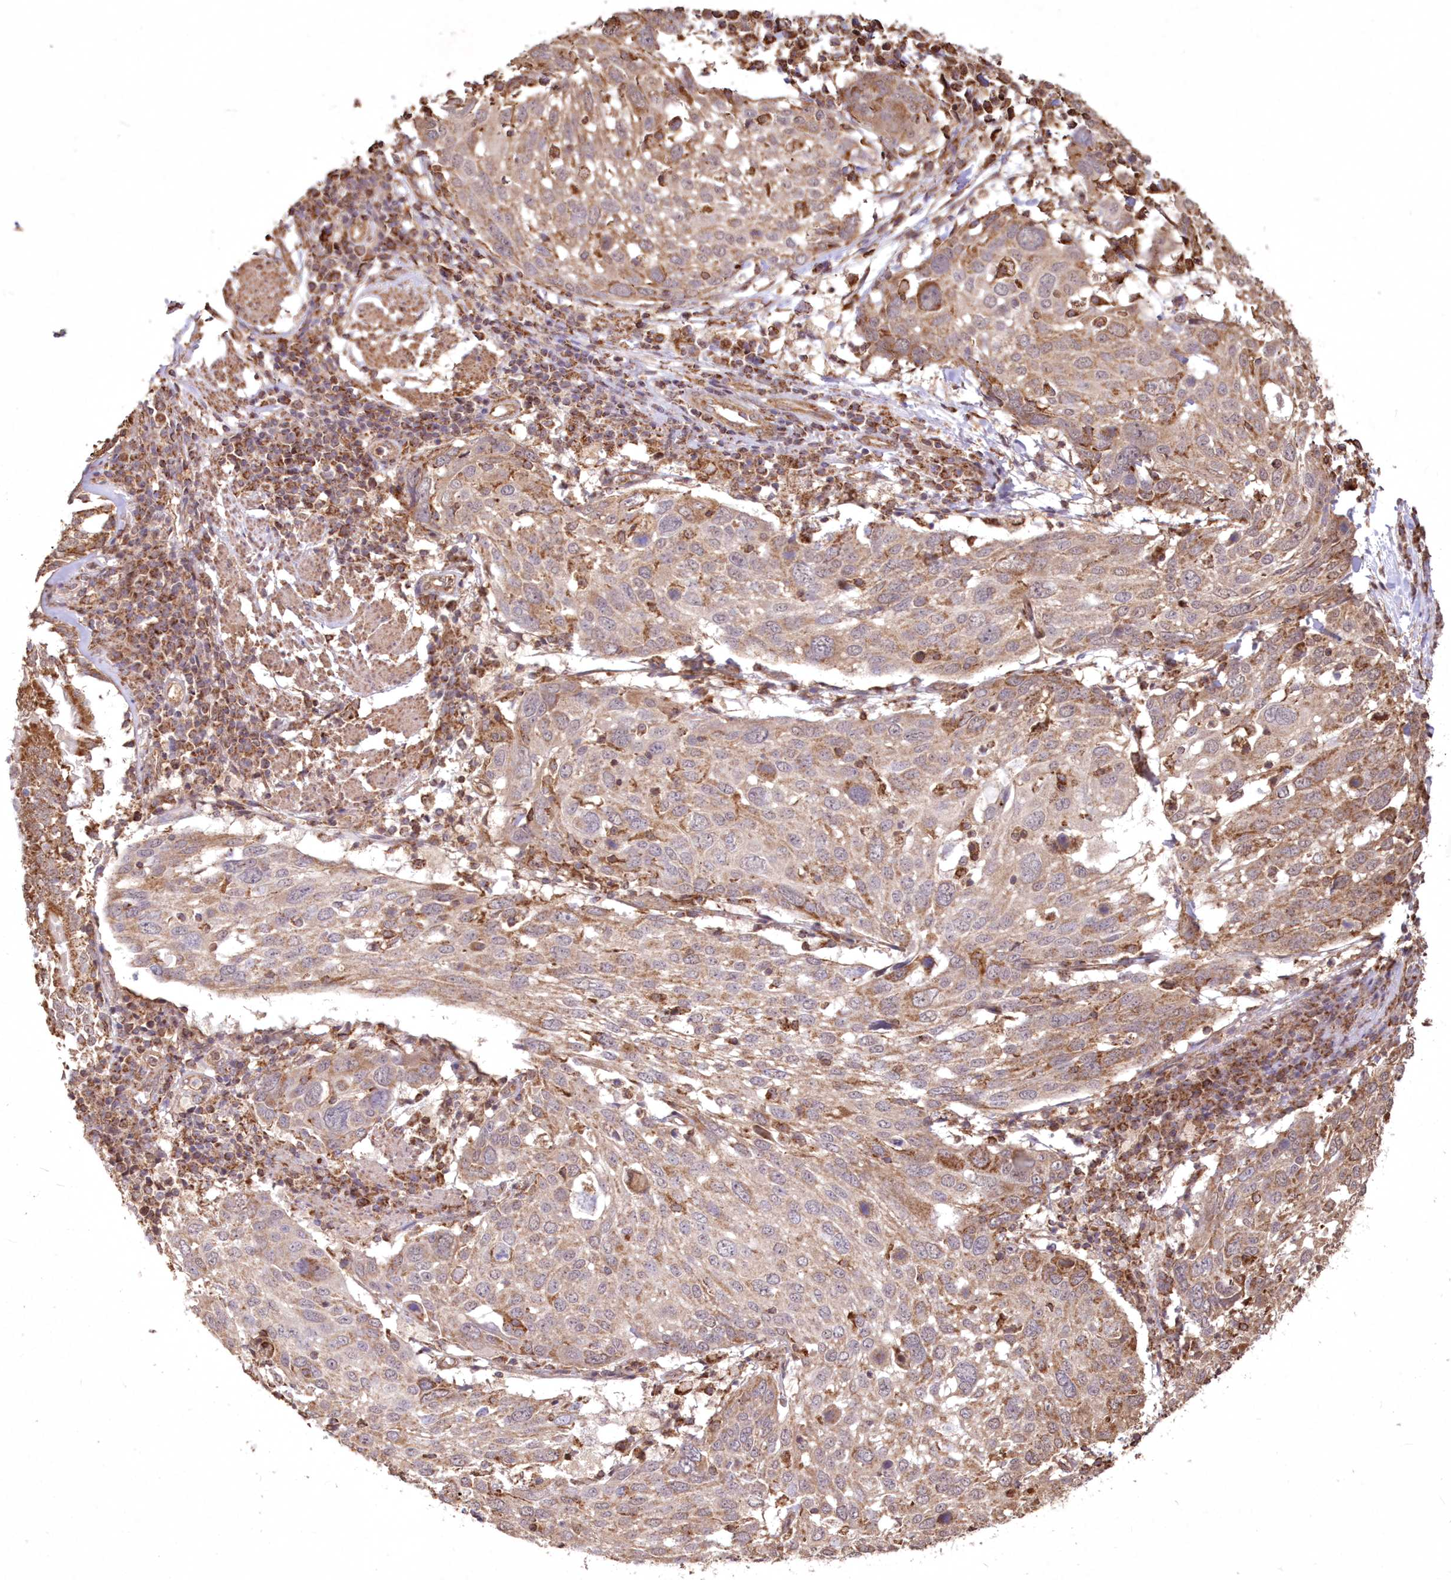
{"staining": {"intensity": "weak", "quantity": ">75%", "location": "cytoplasmic/membranous"}, "tissue": "lung cancer", "cell_type": "Tumor cells", "image_type": "cancer", "snomed": [{"axis": "morphology", "description": "Squamous cell carcinoma, NOS"}, {"axis": "topography", "description": "Lung"}], "caption": "Weak cytoplasmic/membranous positivity is appreciated in about >75% of tumor cells in lung squamous cell carcinoma. The staining is performed using DAB (3,3'-diaminobenzidine) brown chromogen to label protein expression. The nuclei are counter-stained blue using hematoxylin.", "gene": "TMEM139", "patient": {"sex": "male", "age": 65}}